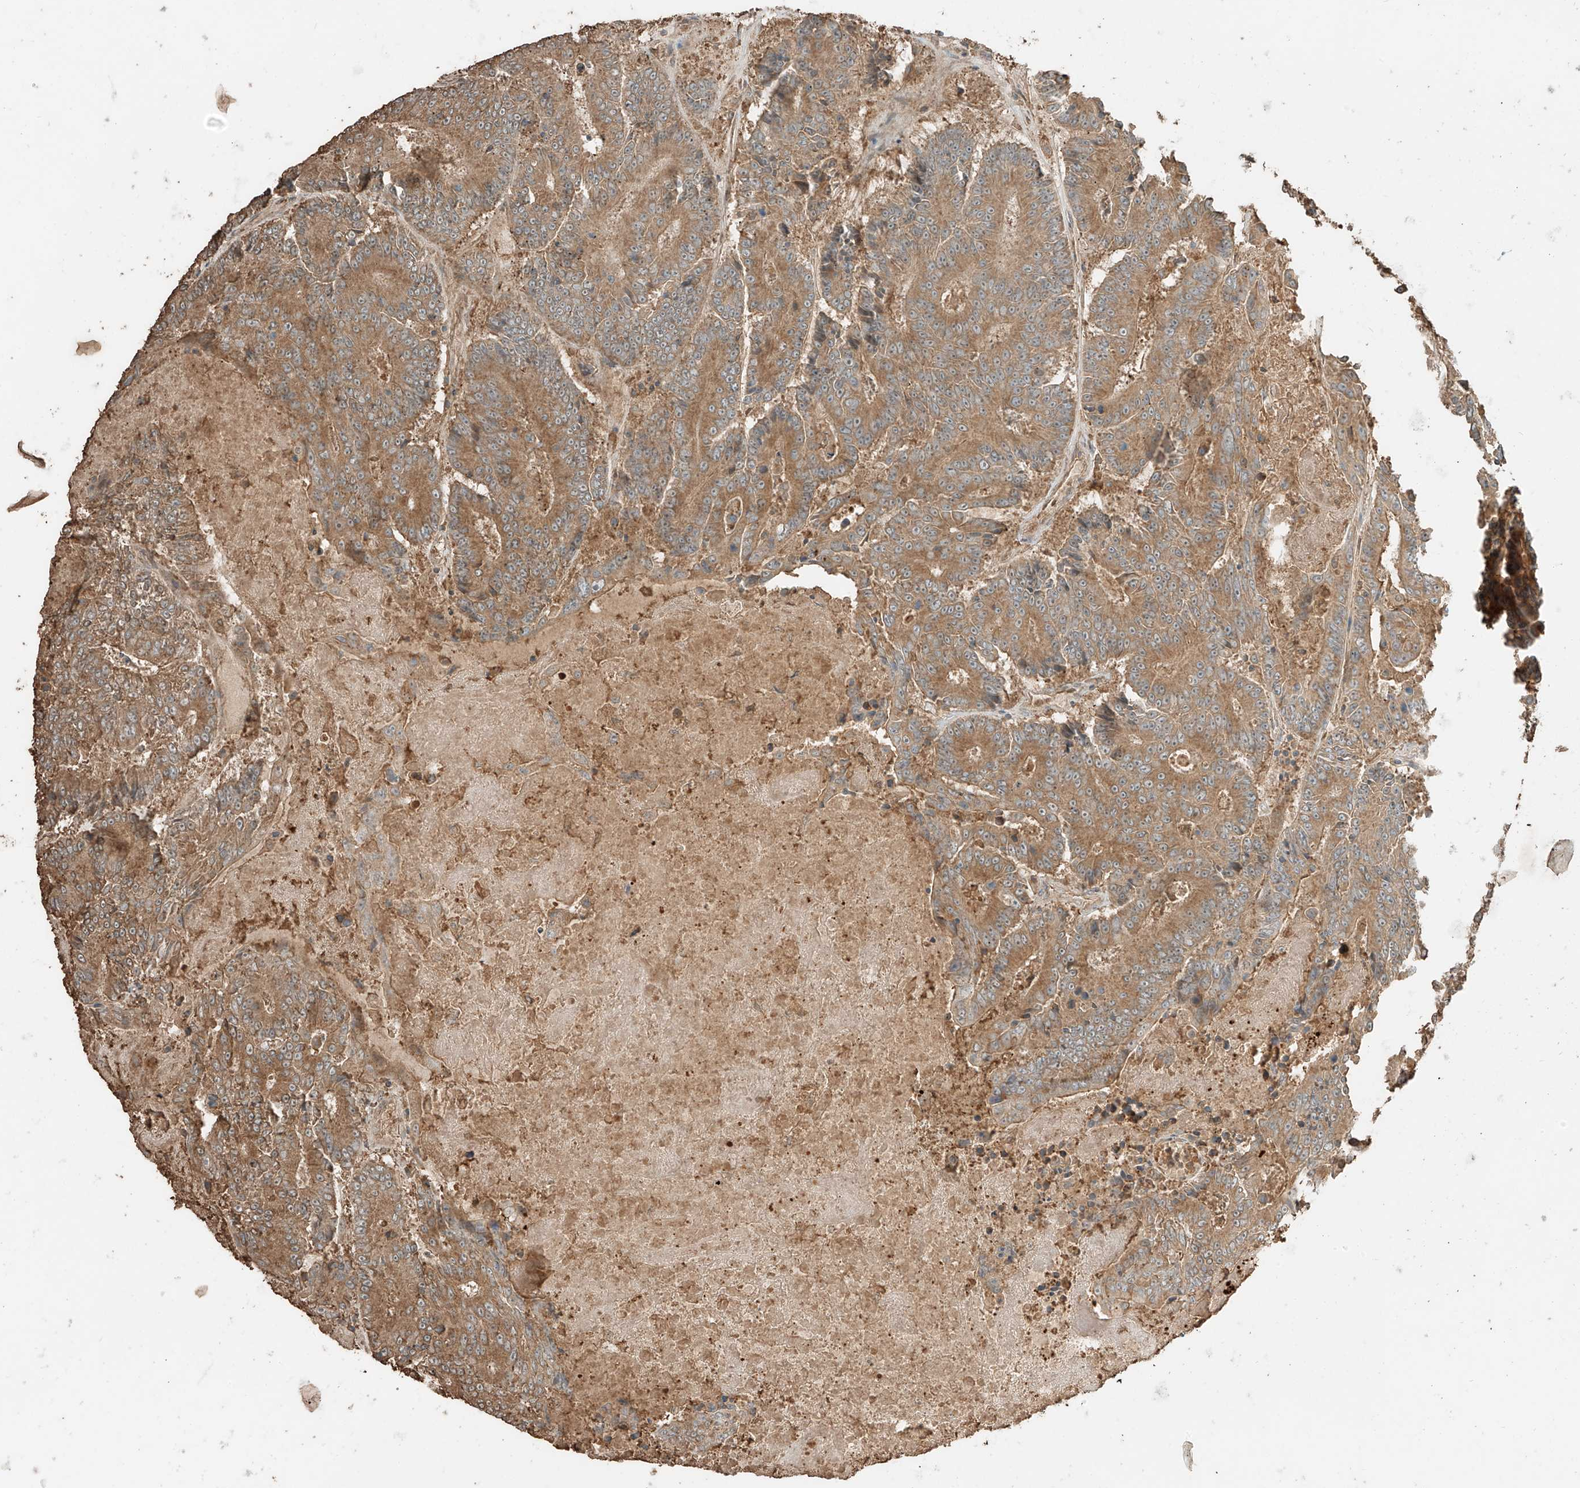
{"staining": {"intensity": "moderate", "quantity": ">75%", "location": "cytoplasmic/membranous"}, "tissue": "colorectal cancer", "cell_type": "Tumor cells", "image_type": "cancer", "snomed": [{"axis": "morphology", "description": "Adenocarcinoma, NOS"}, {"axis": "topography", "description": "Colon"}], "caption": "The photomicrograph demonstrates a brown stain indicating the presence of a protein in the cytoplasmic/membranous of tumor cells in colorectal cancer (adenocarcinoma).", "gene": "RFTN2", "patient": {"sex": "male", "age": 83}}